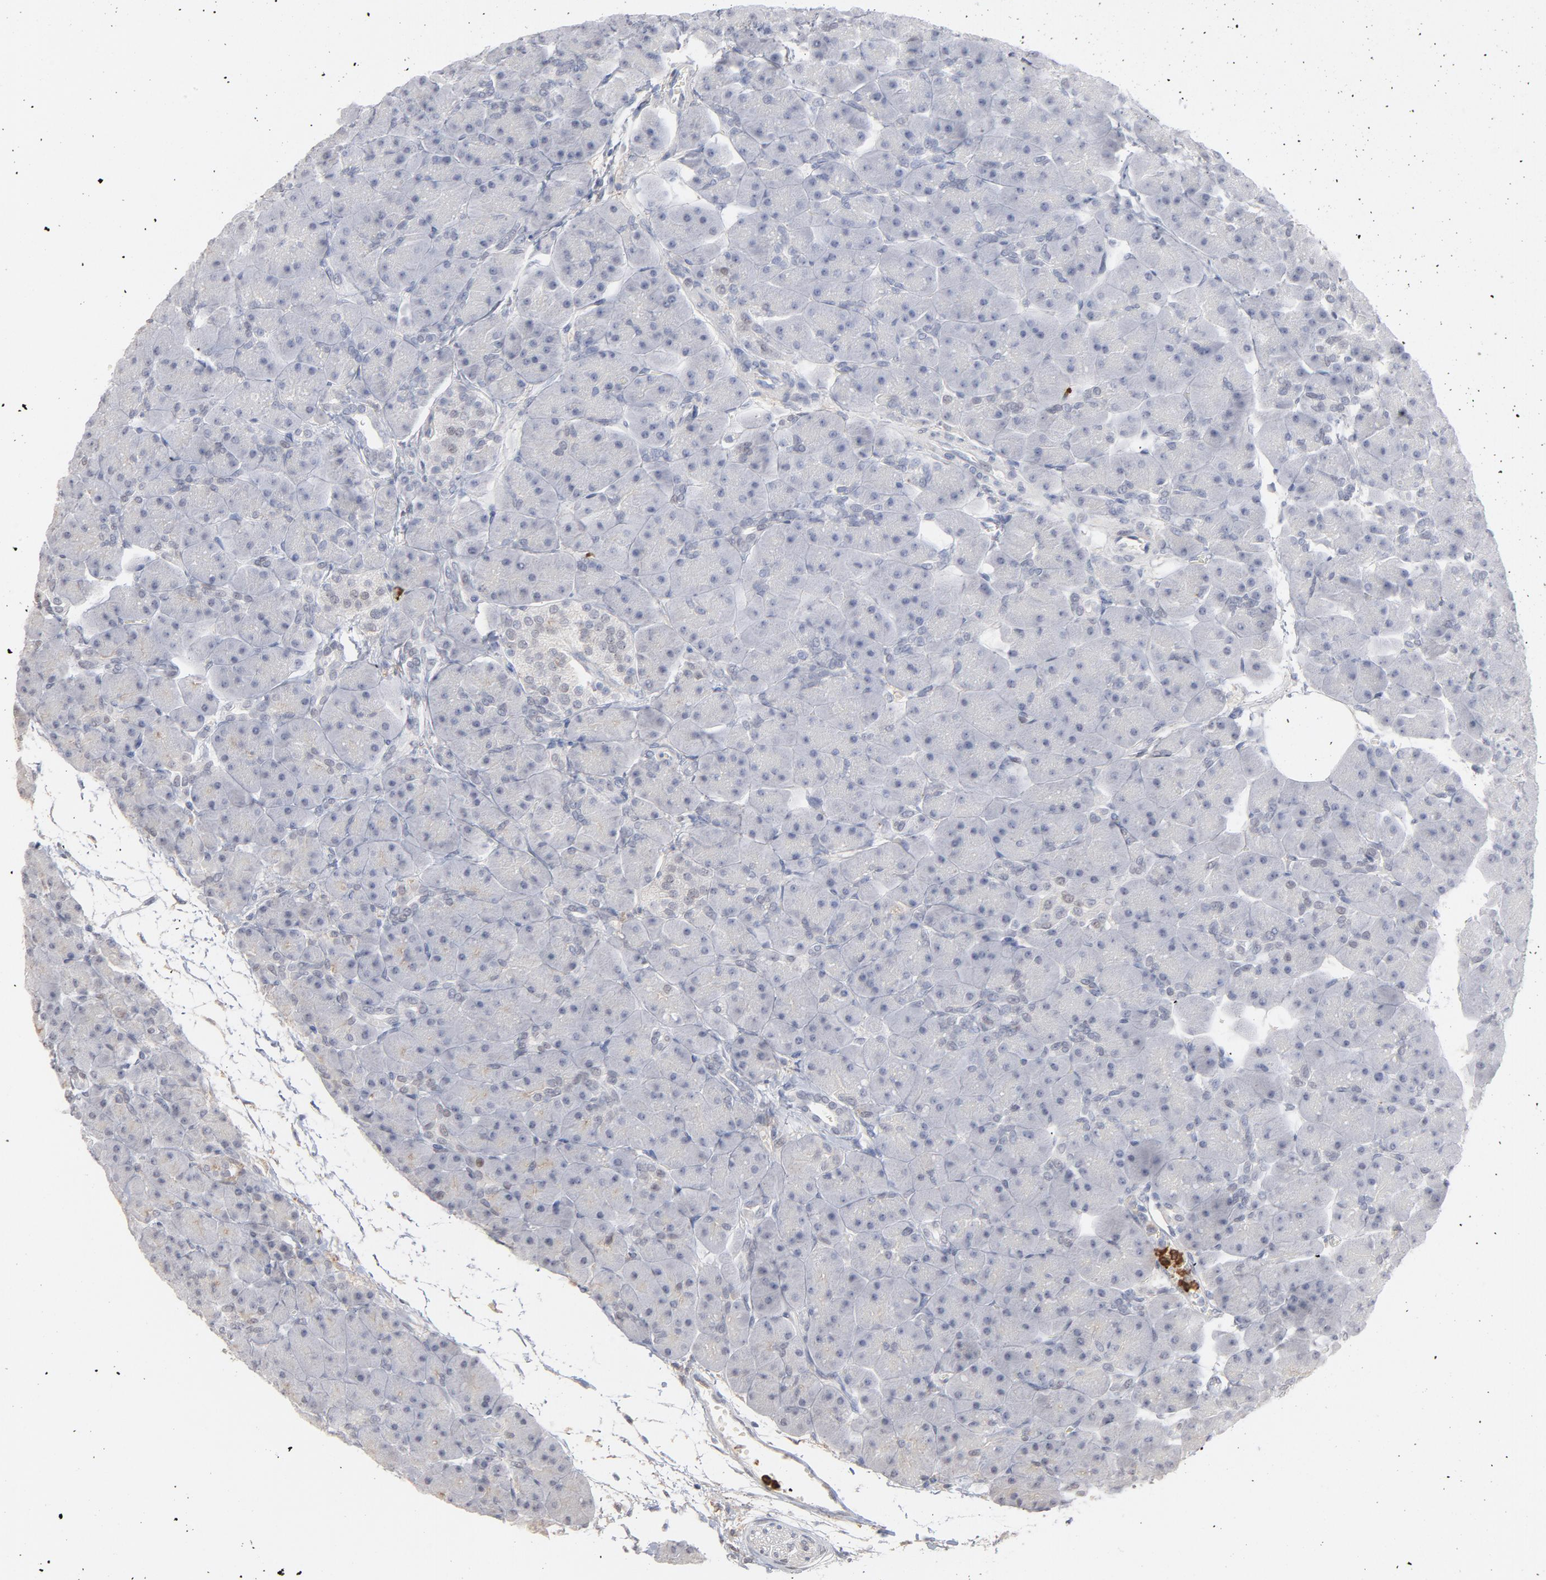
{"staining": {"intensity": "weak", "quantity": "<25%", "location": "cytoplasmic/membranous,nuclear"}, "tissue": "pancreas", "cell_type": "Exocrine glandular cells", "image_type": "normal", "snomed": [{"axis": "morphology", "description": "Normal tissue, NOS"}, {"axis": "topography", "description": "Pancreas"}], "caption": "Immunohistochemical staining of unremarkable pancreas exhibits no significant staining in exocrine glandular cells.", "gene": "PNMA1", "patient": {"sex": "male", "age": 66}}